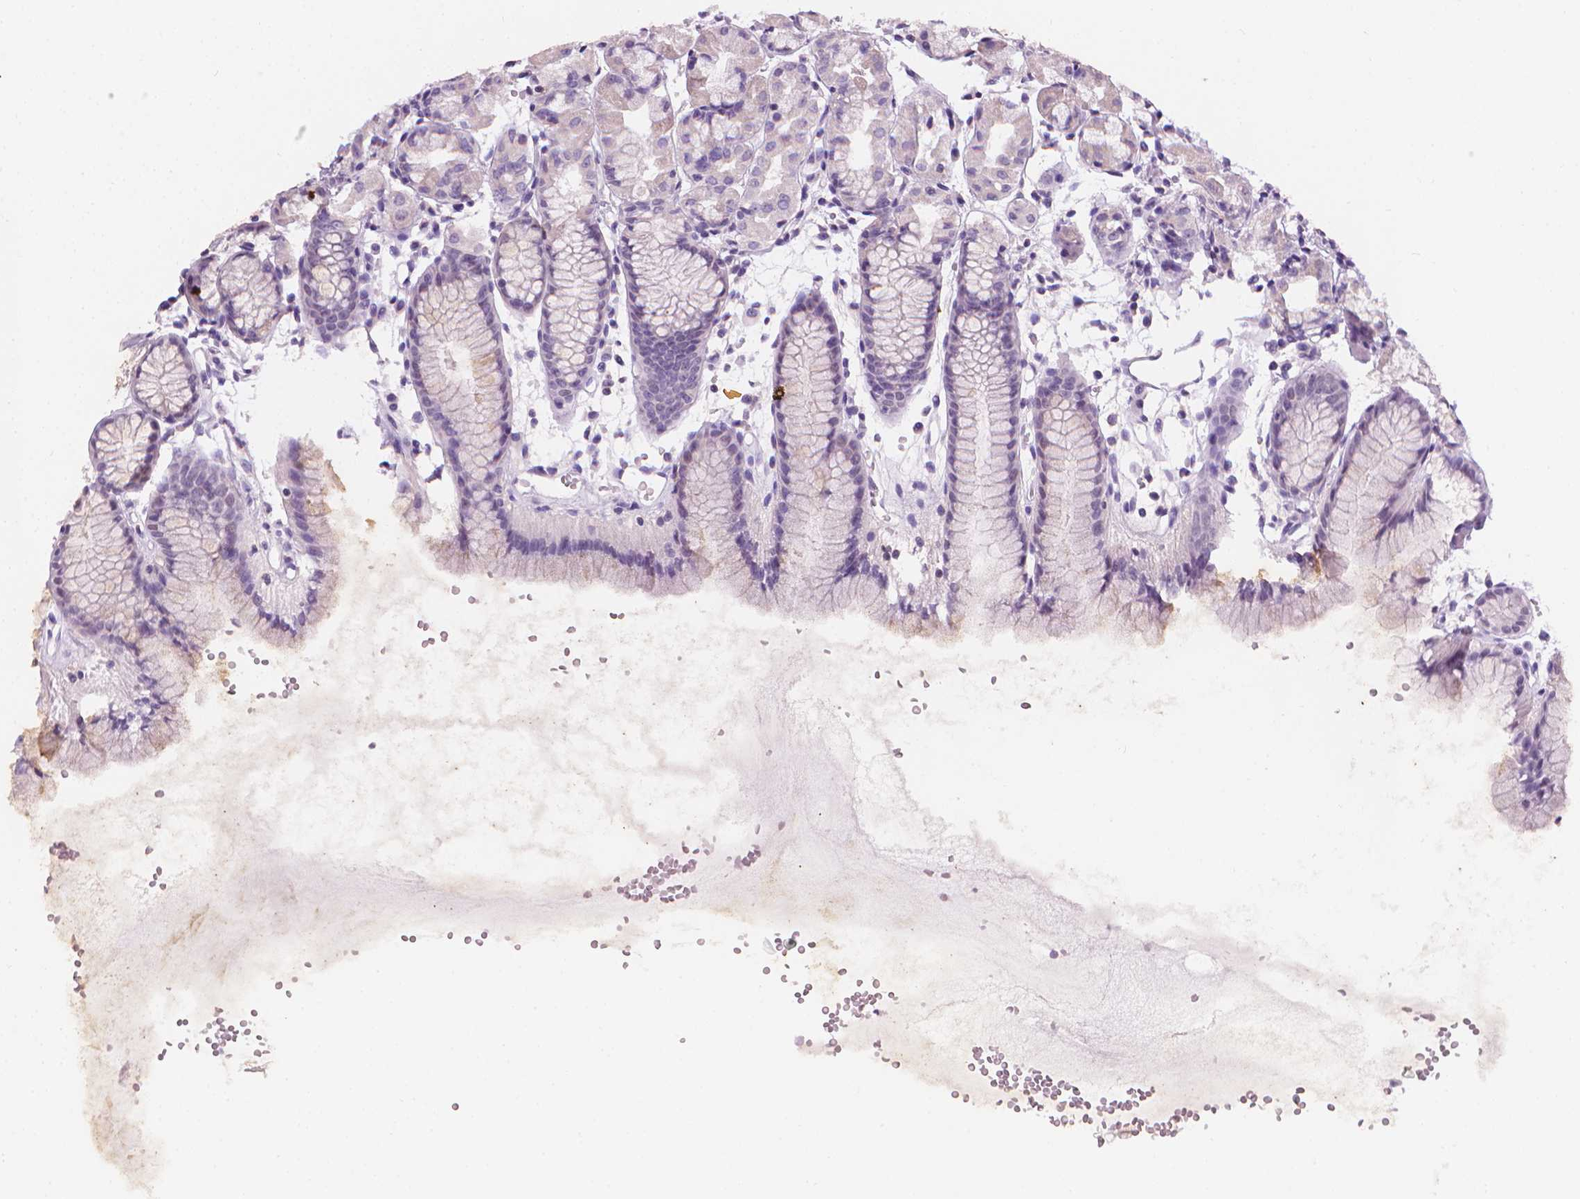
{"staining": {"intensity": "negative", "quantity": "none", "location": "none"}, "tissue": "stomach", "cell_type": "Glandular cells", "image_type": "normal", "snomed": [{"axis": "morphology", "description": "Normal tissue, NOS"}, {"axis": "topography", "description": "Stomach, upper"}], "caption": "Immunohistochemistry (IHC) of normal stomach shows no positivity in glandular cells.", "gene": "DCAF8L1", "patient": {"sex": "male", "age": 47}}